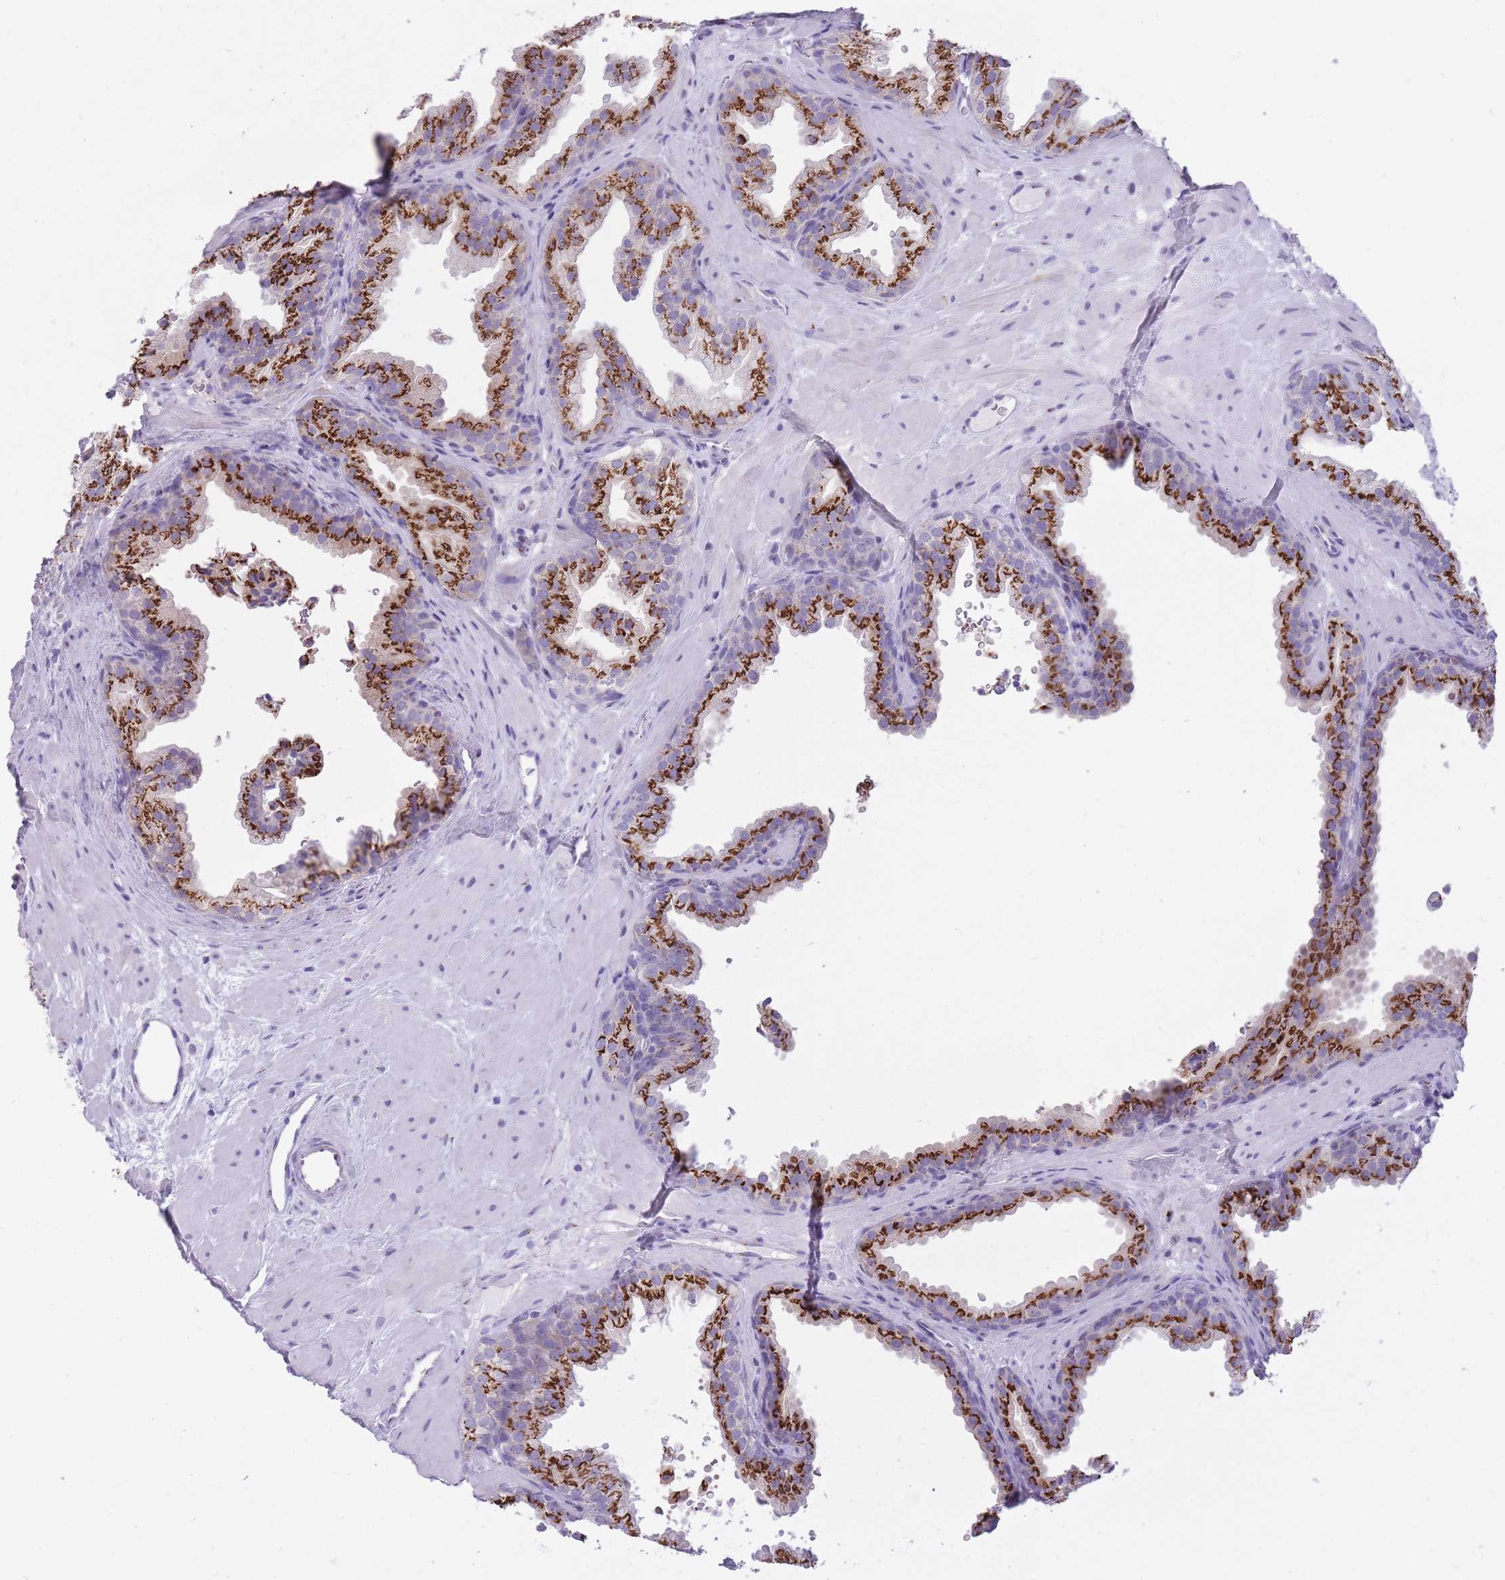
{"staining": {"intensity": "strong", "quantity": ">75%", "location": "cytoplasmic/membranous"}, "tissue": "prostate", "cell_type": "Glandular cells", "image_type": "normal", "snomed": [{"axis": "morphology", "description": "Normal tissue, NOS"}, {"axis": "topography", "description": "Prostate"}], "caption": "A brown stain highlights strong cytoplasmic/membranous positivity of a protein in glandular cells of normal prostate.", "gene": "B4GALT2", "patient": {"sex": "male", "age": 37}}